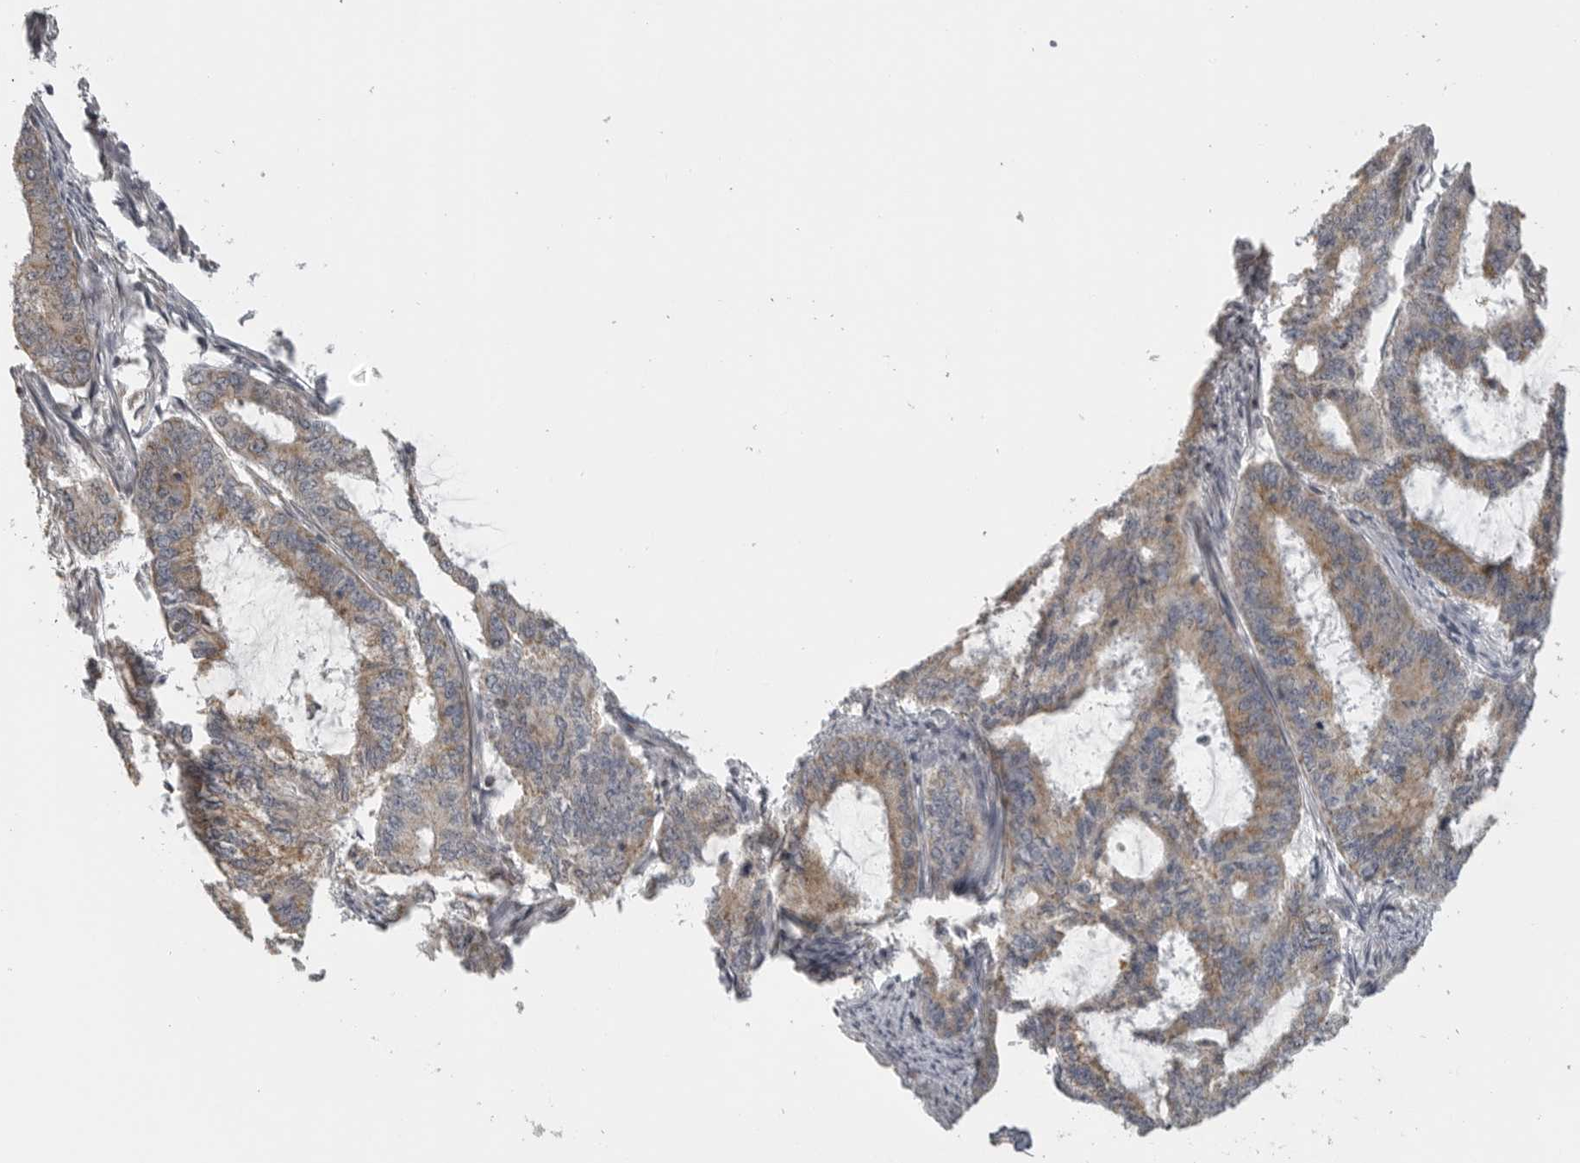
{"staining": {"intensity": "moderate", "quantity": ">75%", "location": "cytoplasmic/membranous"}, "tissue": "endometrial cancer", "cell_type": "Tumor cells", "image_type": "cancer", "snomed": [{"axis": "morphology", "description": "Adenocarcinoma, NOS"}, {"axis": "topography", "description": "Endometrium"}], "caption": "Immunohistochemistry of endometrial cancer demonstrates medium levels of moderate cytoplasmic/membranous positivity in about >75% of tumor cells. Nuclei are stained in blue.", "gene": "RXFP3", "patient": {"sex": "female", "age": 49}}